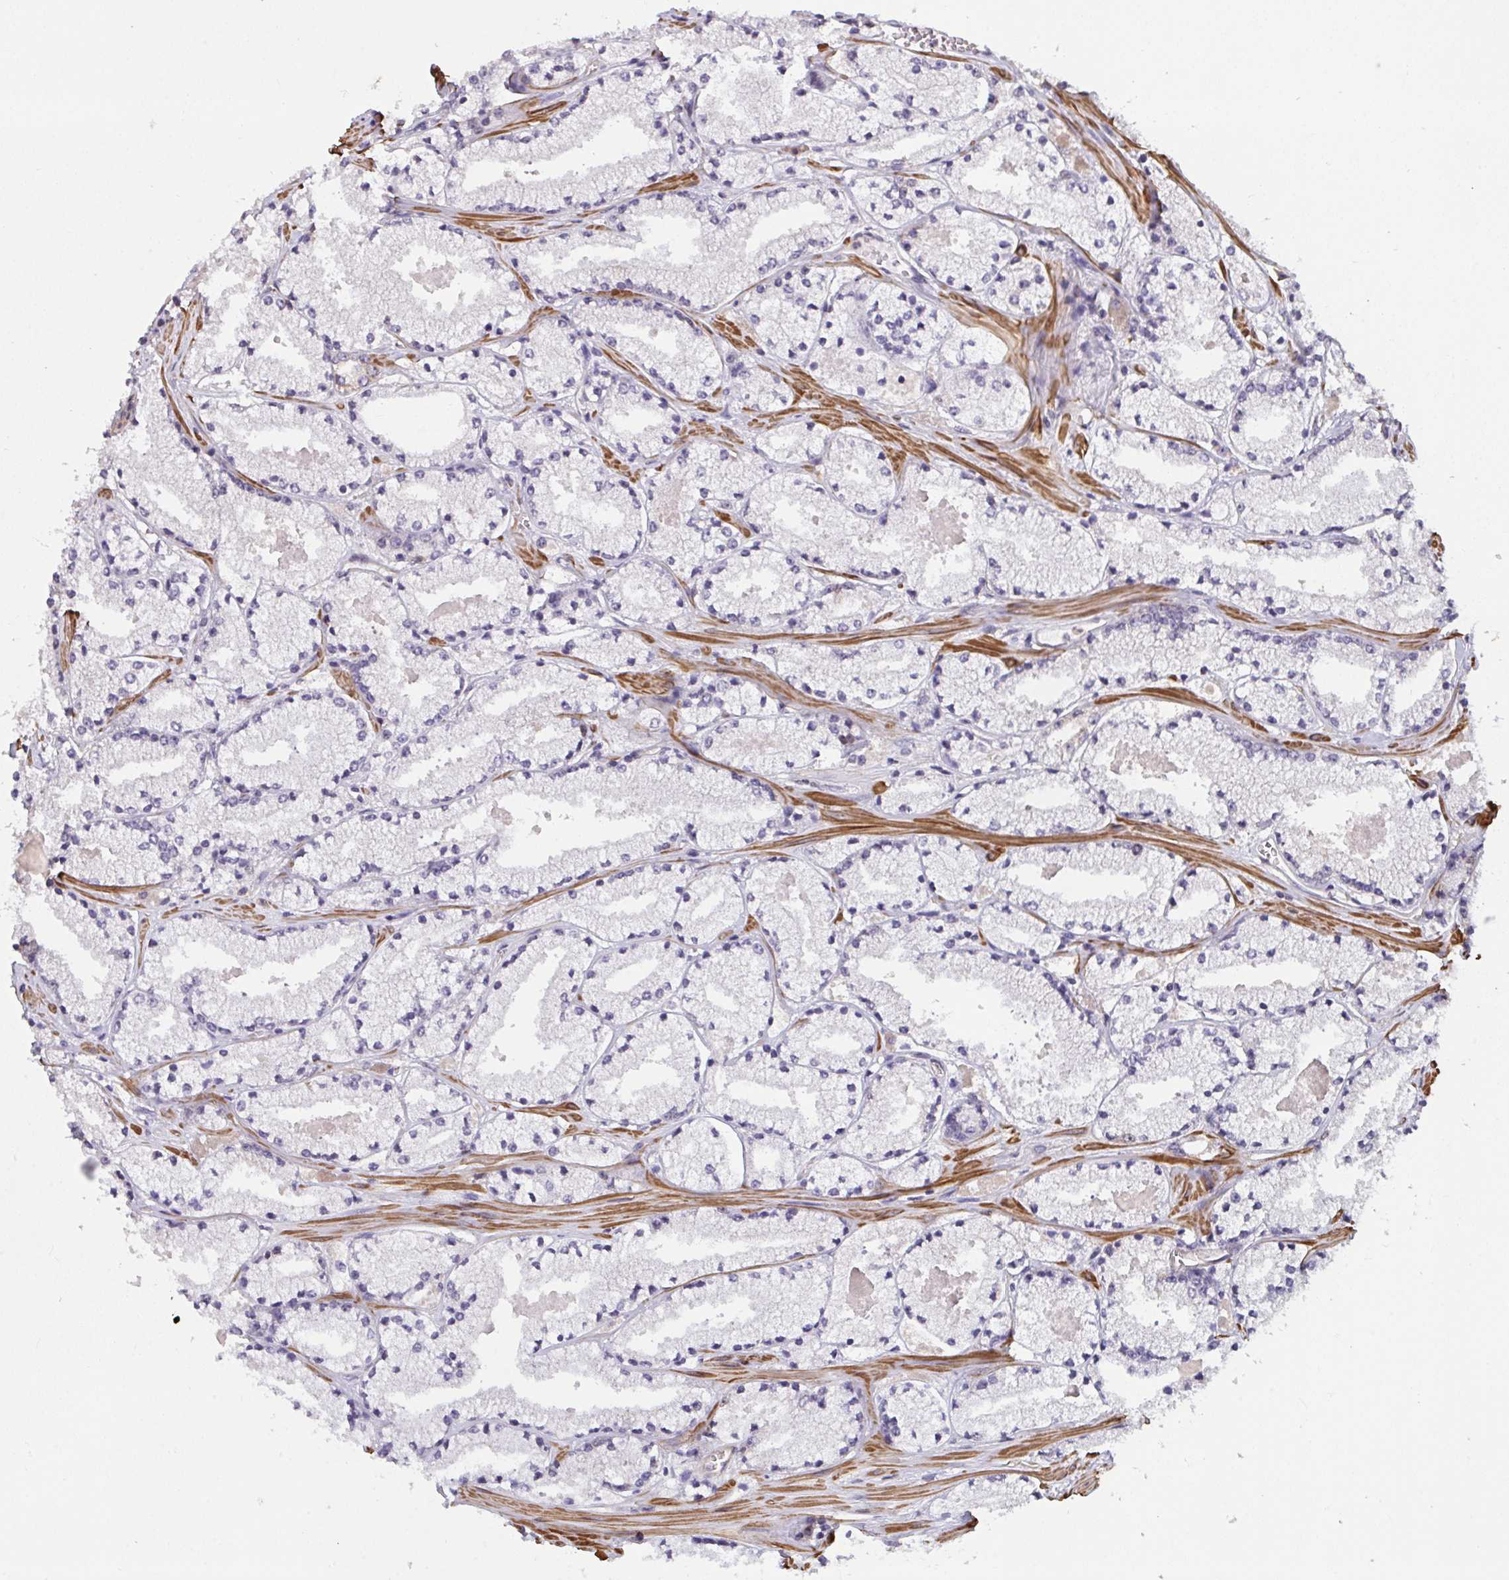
{"staining": {"intensity": "negative", "quantity": "none", "location": "none"}, "tissue": "prostate cancer", "cell_type": "Tumor cells", "image_type": "cancer", "snomed": [{"axis": "morphology", "description": "Adenocarcinoma, High grade"}, {"axis": "topography", "description": "Prostate"}], "caption": "Immunohistochemical staining of human prostate cancer exhibits no significant positivity in tumor cells.", "gene": "IPO5", "patient": {"sex": "male", "age": 63}}